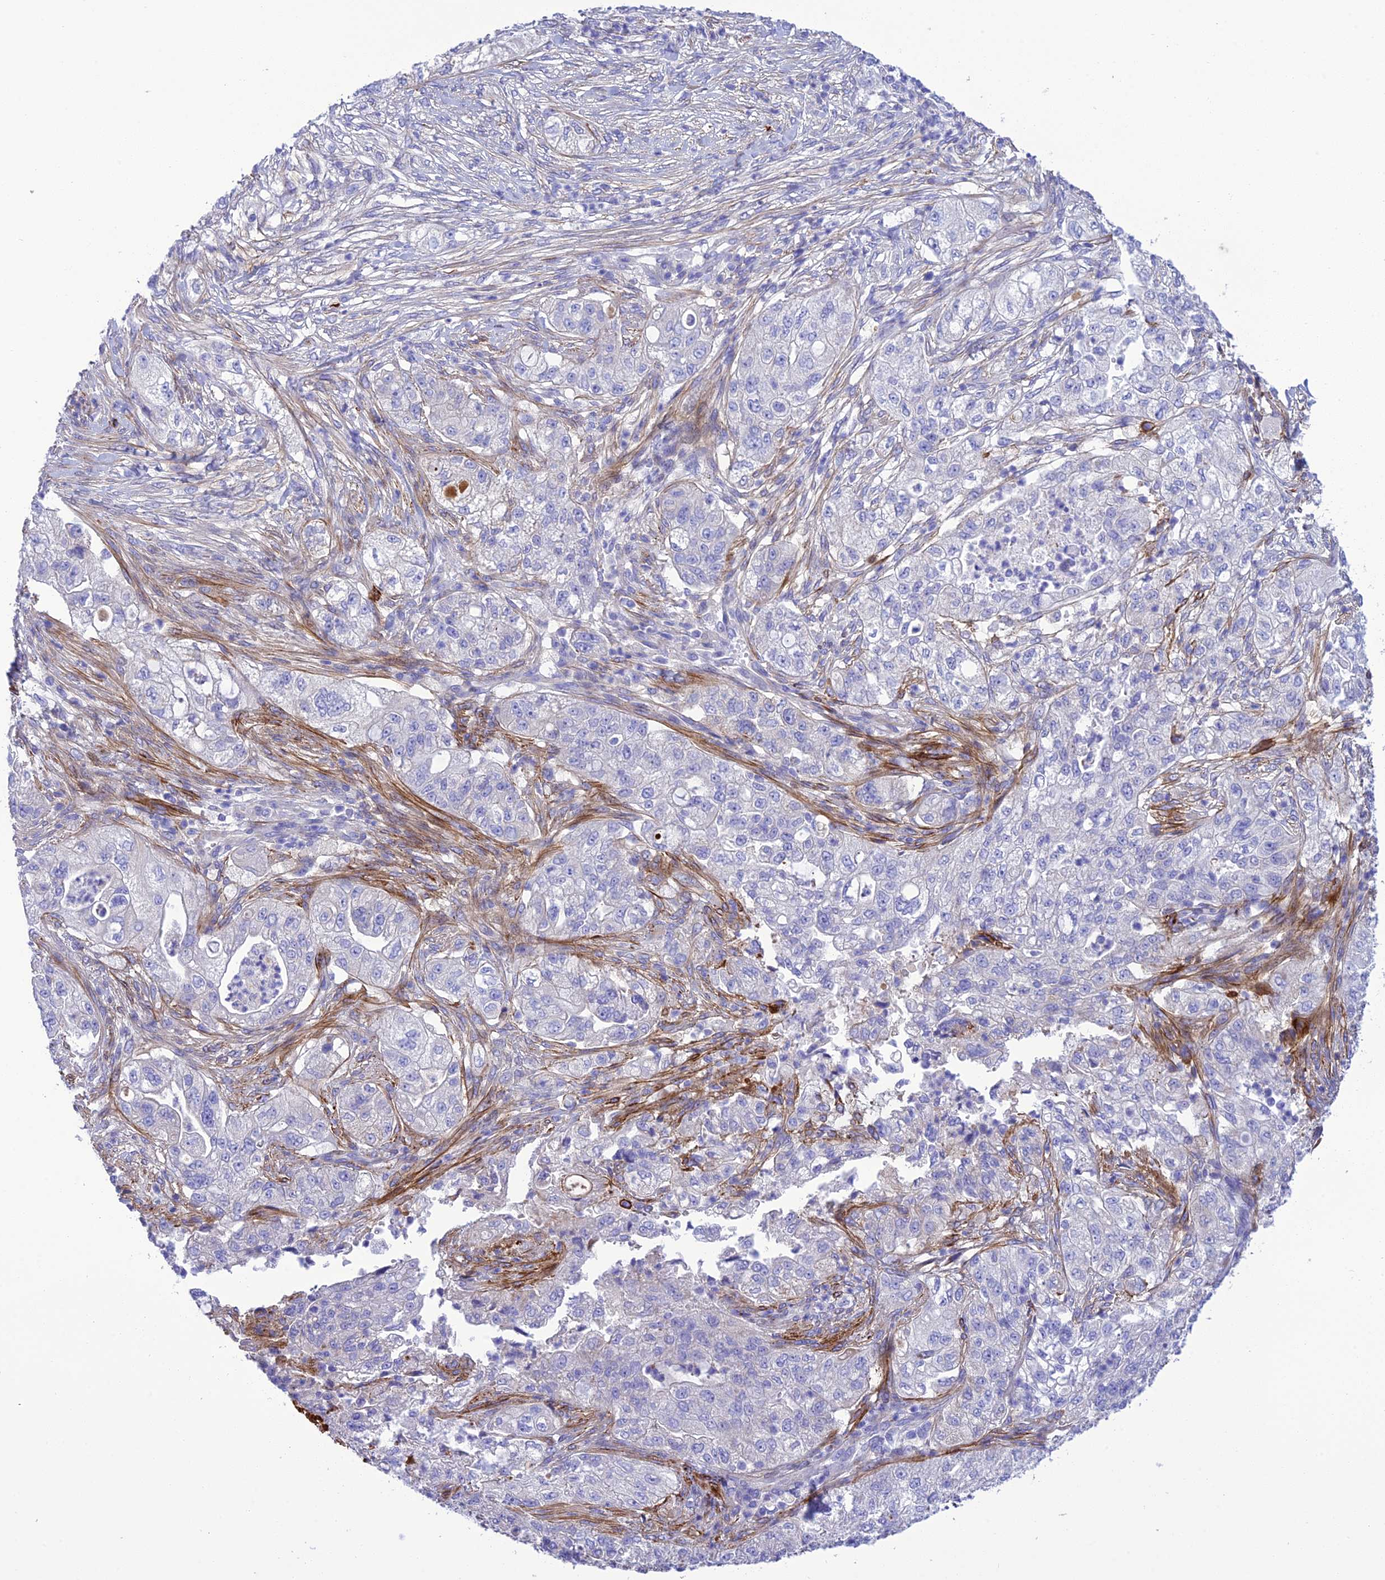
{"staining": {"intensity": "negative", "quantity": "none", "location": "none"}, "tissue": "pancreatic cancer", "cell_type": "Tumor cells", "image_type": "cancer", "snomed": [{"axis": "morphology", "description": "Adenocarcinoma, NOS"}, {"axis": "topography", "description": "Pancreas"}], "caption": "The immunohistochemistry (IHC) photomicrograph has no significant positivity in tumor cells of adenocarcinoma (pancreatic) tissue. (Stains: DAB immunohistochemistry with hematoxylin counter stain, Microscopy: brightfield microscopy at high magnification).", "gene": "FRA10AC1", "patient": {"sex": "female", "age": 78}}